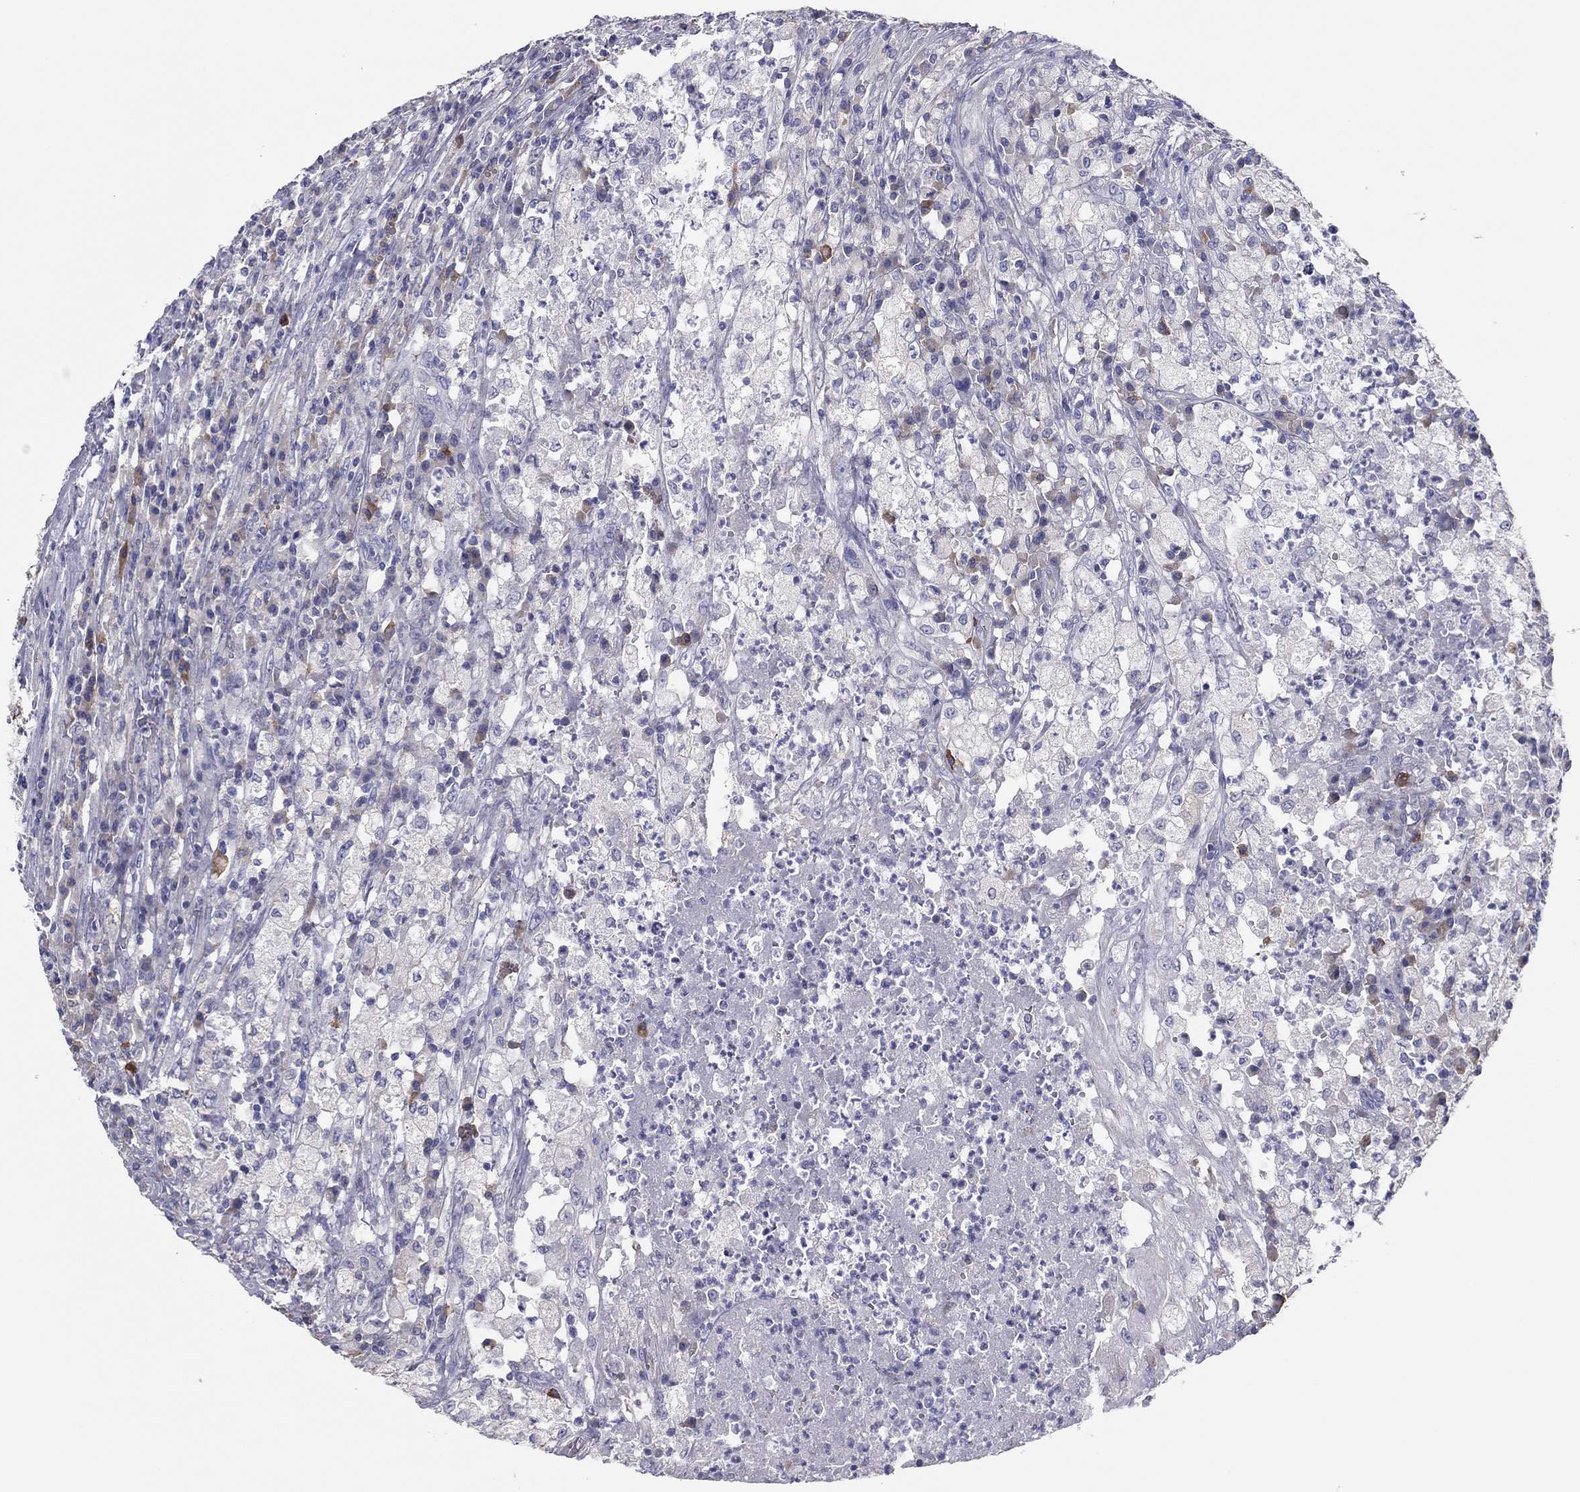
{"staining": {"intensity": "negative", "quantity": "none", "location": "none"}, "tissue": "testis cancer", "cell_type": "Tumor cells", "image_type": "cancer", "snomed": [{"axis": "morphology", "description": "Necrosis, NOS"}, {"axis": "morphology", "description": "Carcinoma, Embryonal, NOS"}, {"axis": "topography", "description": "Testis"}], "caption": "This is a micrograph of IHC staining of testis cancer (embryonal carcinoma), which shows no positivity in tumor cells. (Brightfield microscopy of DAB (3,3'-diaminobenzidine) IHC at high magnification).", "gene": "GRK7", "patient": {"sex": "male", "age": 19}}